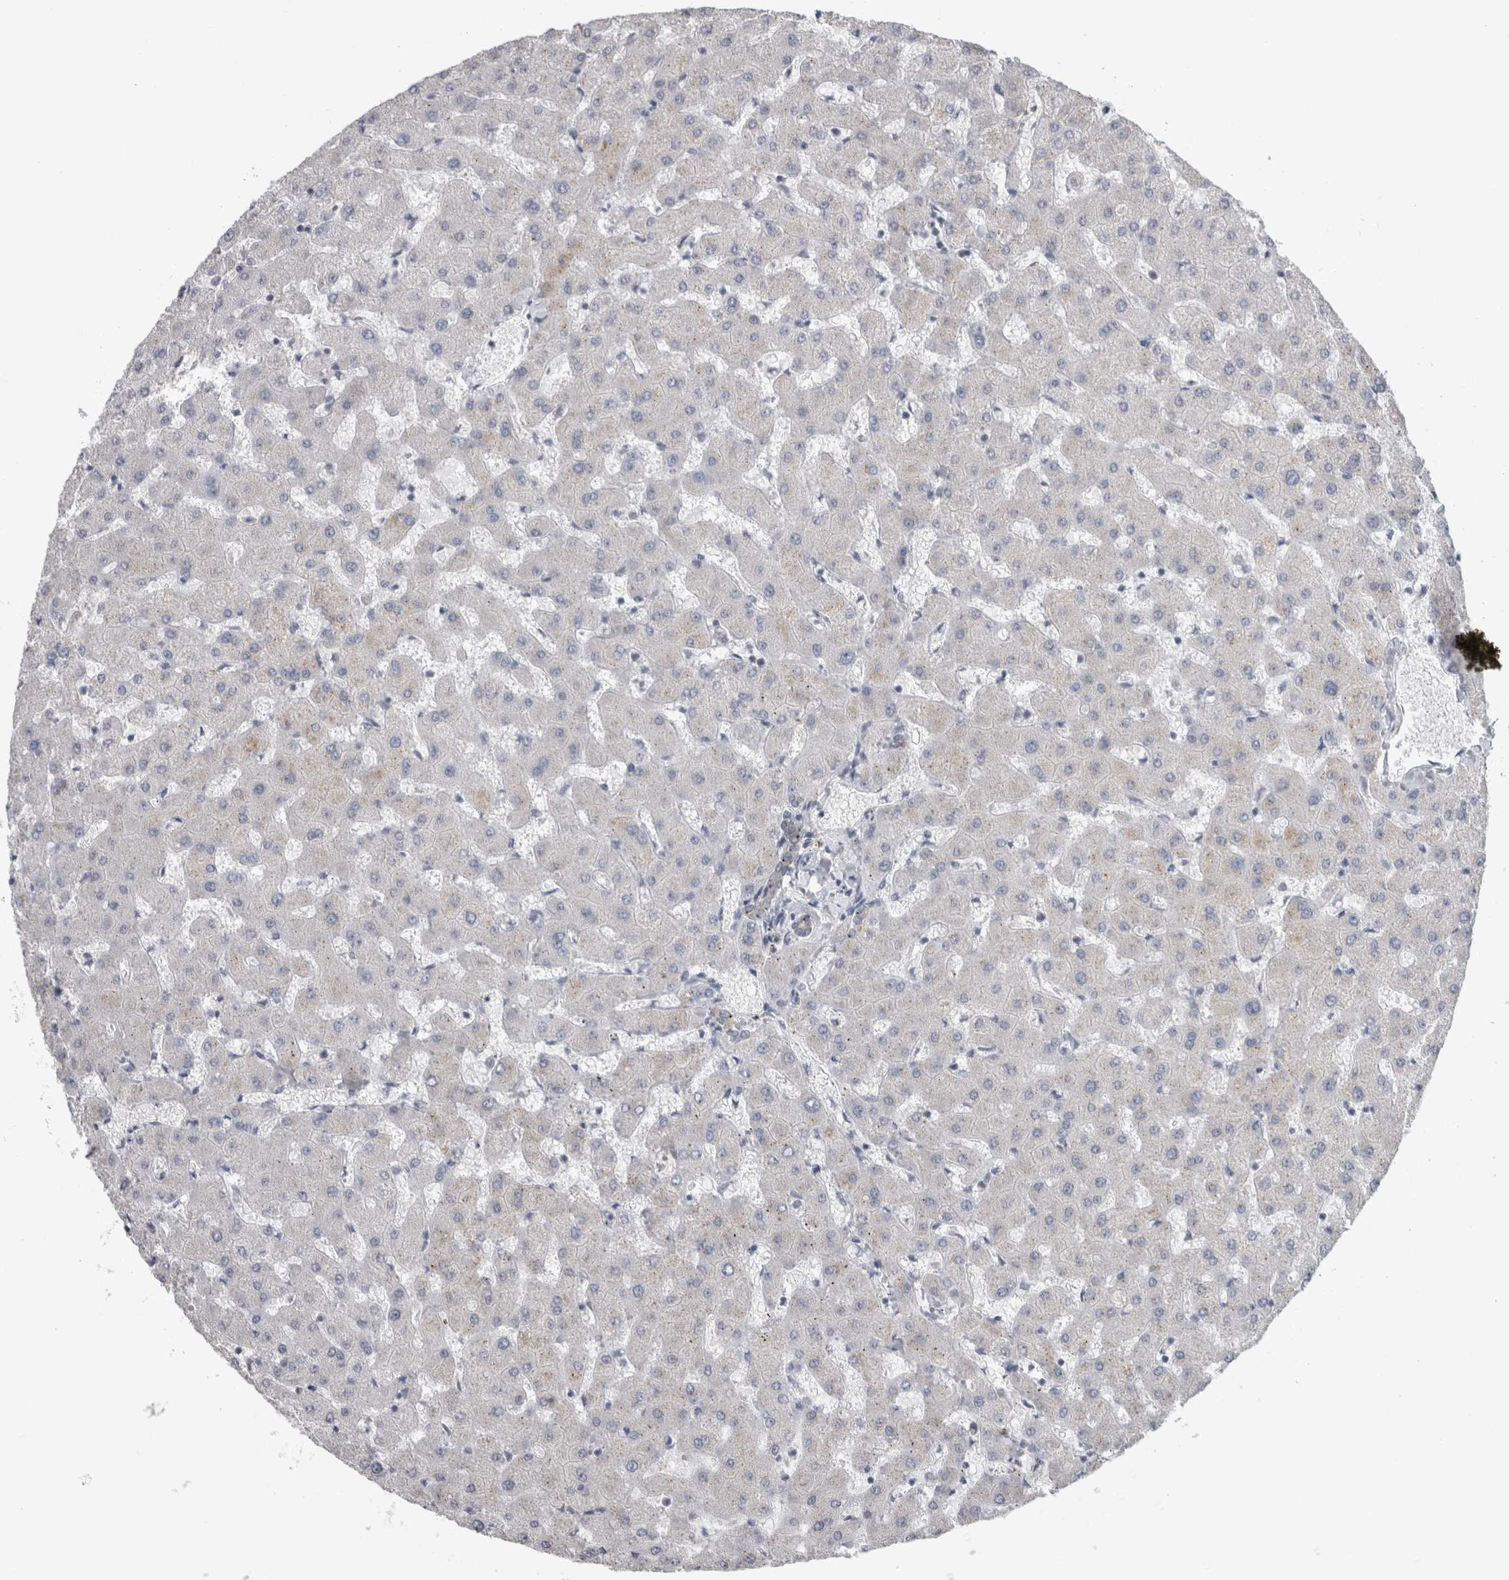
{"staining": {"intensity": "negative", "quantity": "none", "location": "none"}, "tissue": "liver", "cell_type": "Cholangiocytes", "image_type": "normal", "snomed": [{"axis": "morphology", "description": "Normal tissue, NOS"}, {"axis": "topography", "description": "Liver"}], "caption": "A histopathology image of liver stained for a protein reveals no brown staining in cholangiocytes.", "gene": "TMEM242", "patient": {"sex": "female", "age": 63}}